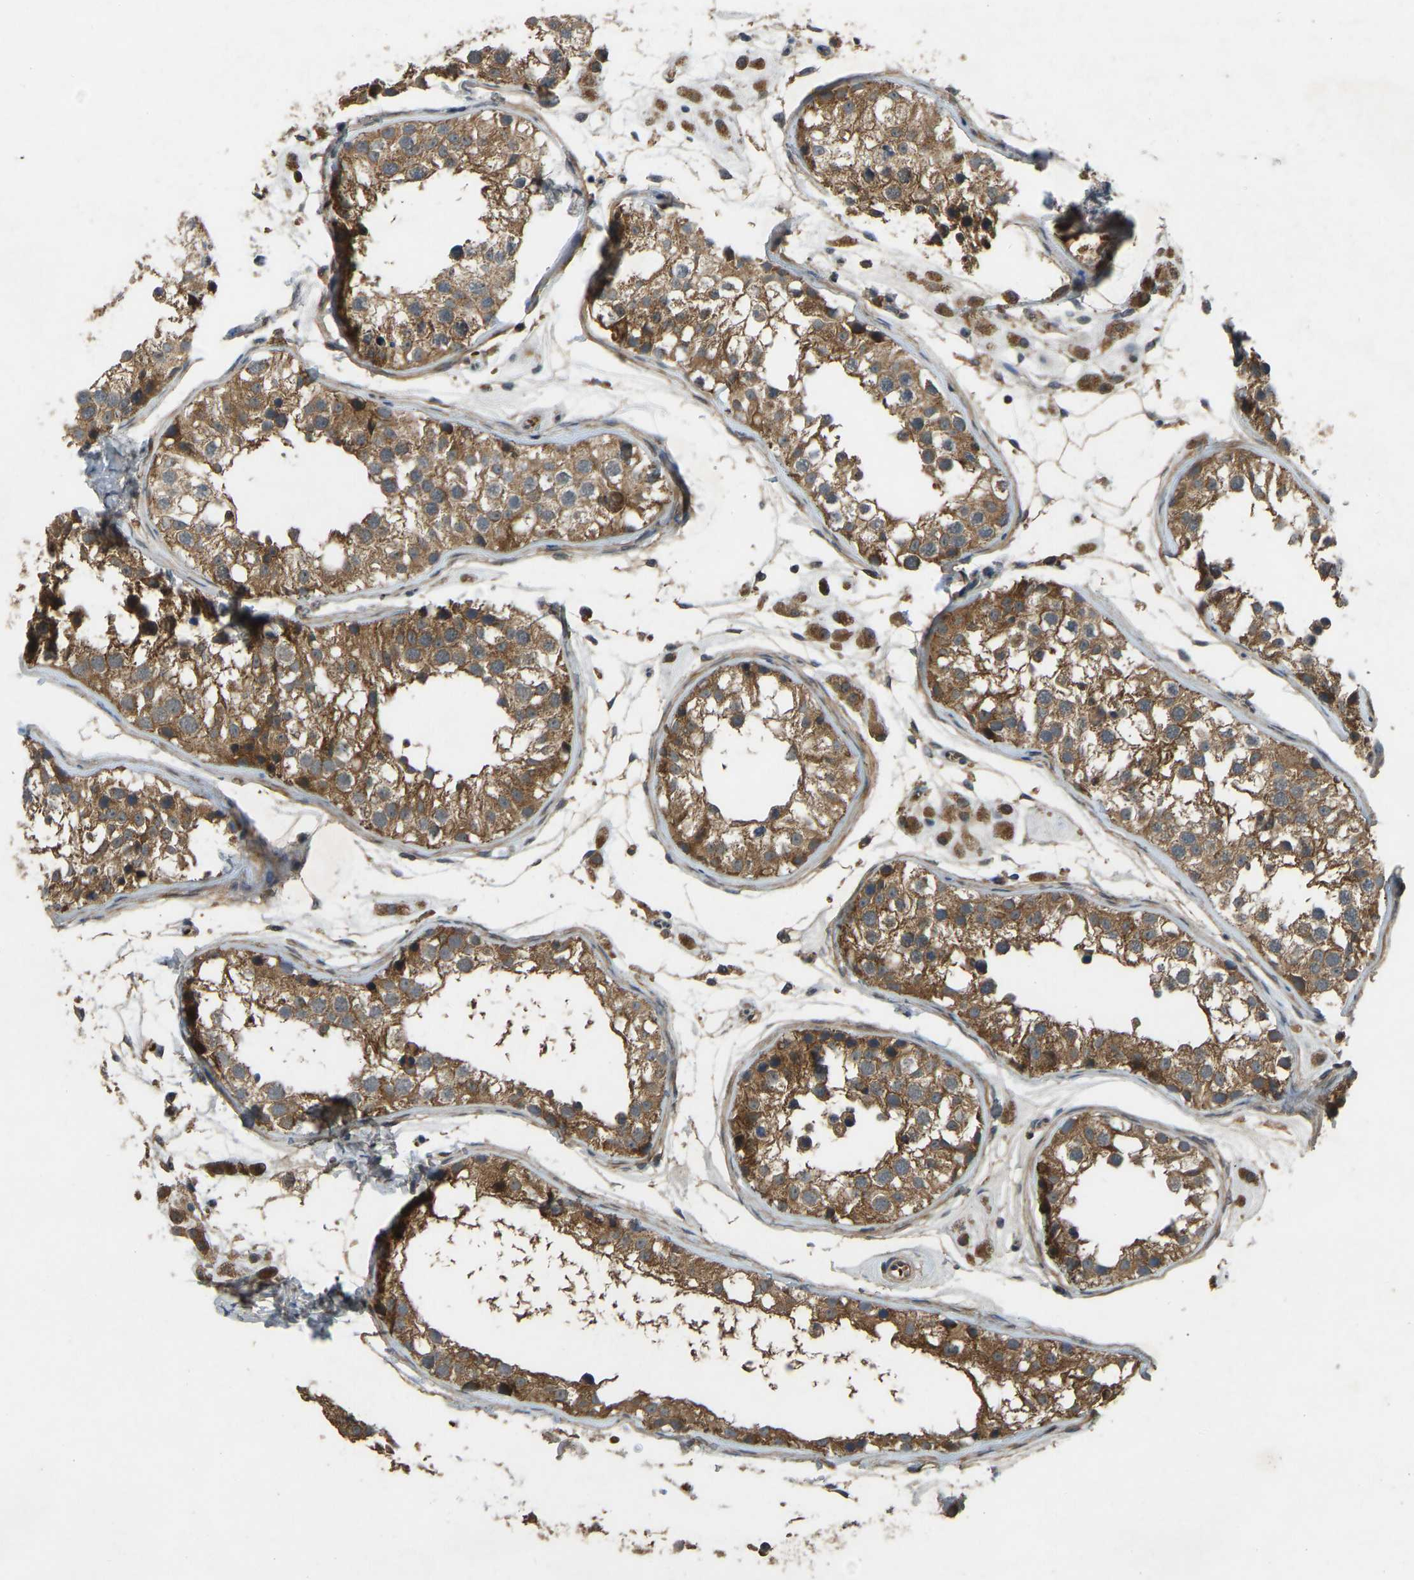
{"staining": {"intensity": "moderate", "quantity": ">75%", "location": "cytoplasmic/membranous"}, "tissue": "testis", "cell_type": "Cells in seminiferous ducts", "image_type": "normal", "snomed": [{"axis": "morphology", "description": "Normal tissue, NOS"}, {"axis": "morphology", "description": "Adenocarcinoma, metastatic, NOS"}, {"axis": "topography", "description": "Testis"}], "caption": "Immunohistochemistry (IHC) of normal human testis demonstrates medium levels of moderate cytoplasmic/membranous expression in approximately >75% of cells in seminiferous ducts. (Brightfield microscopy of DAB IHC at high magnification).", "gene": "ZNF71", "patient": {"sex": "male", "age": 26}}